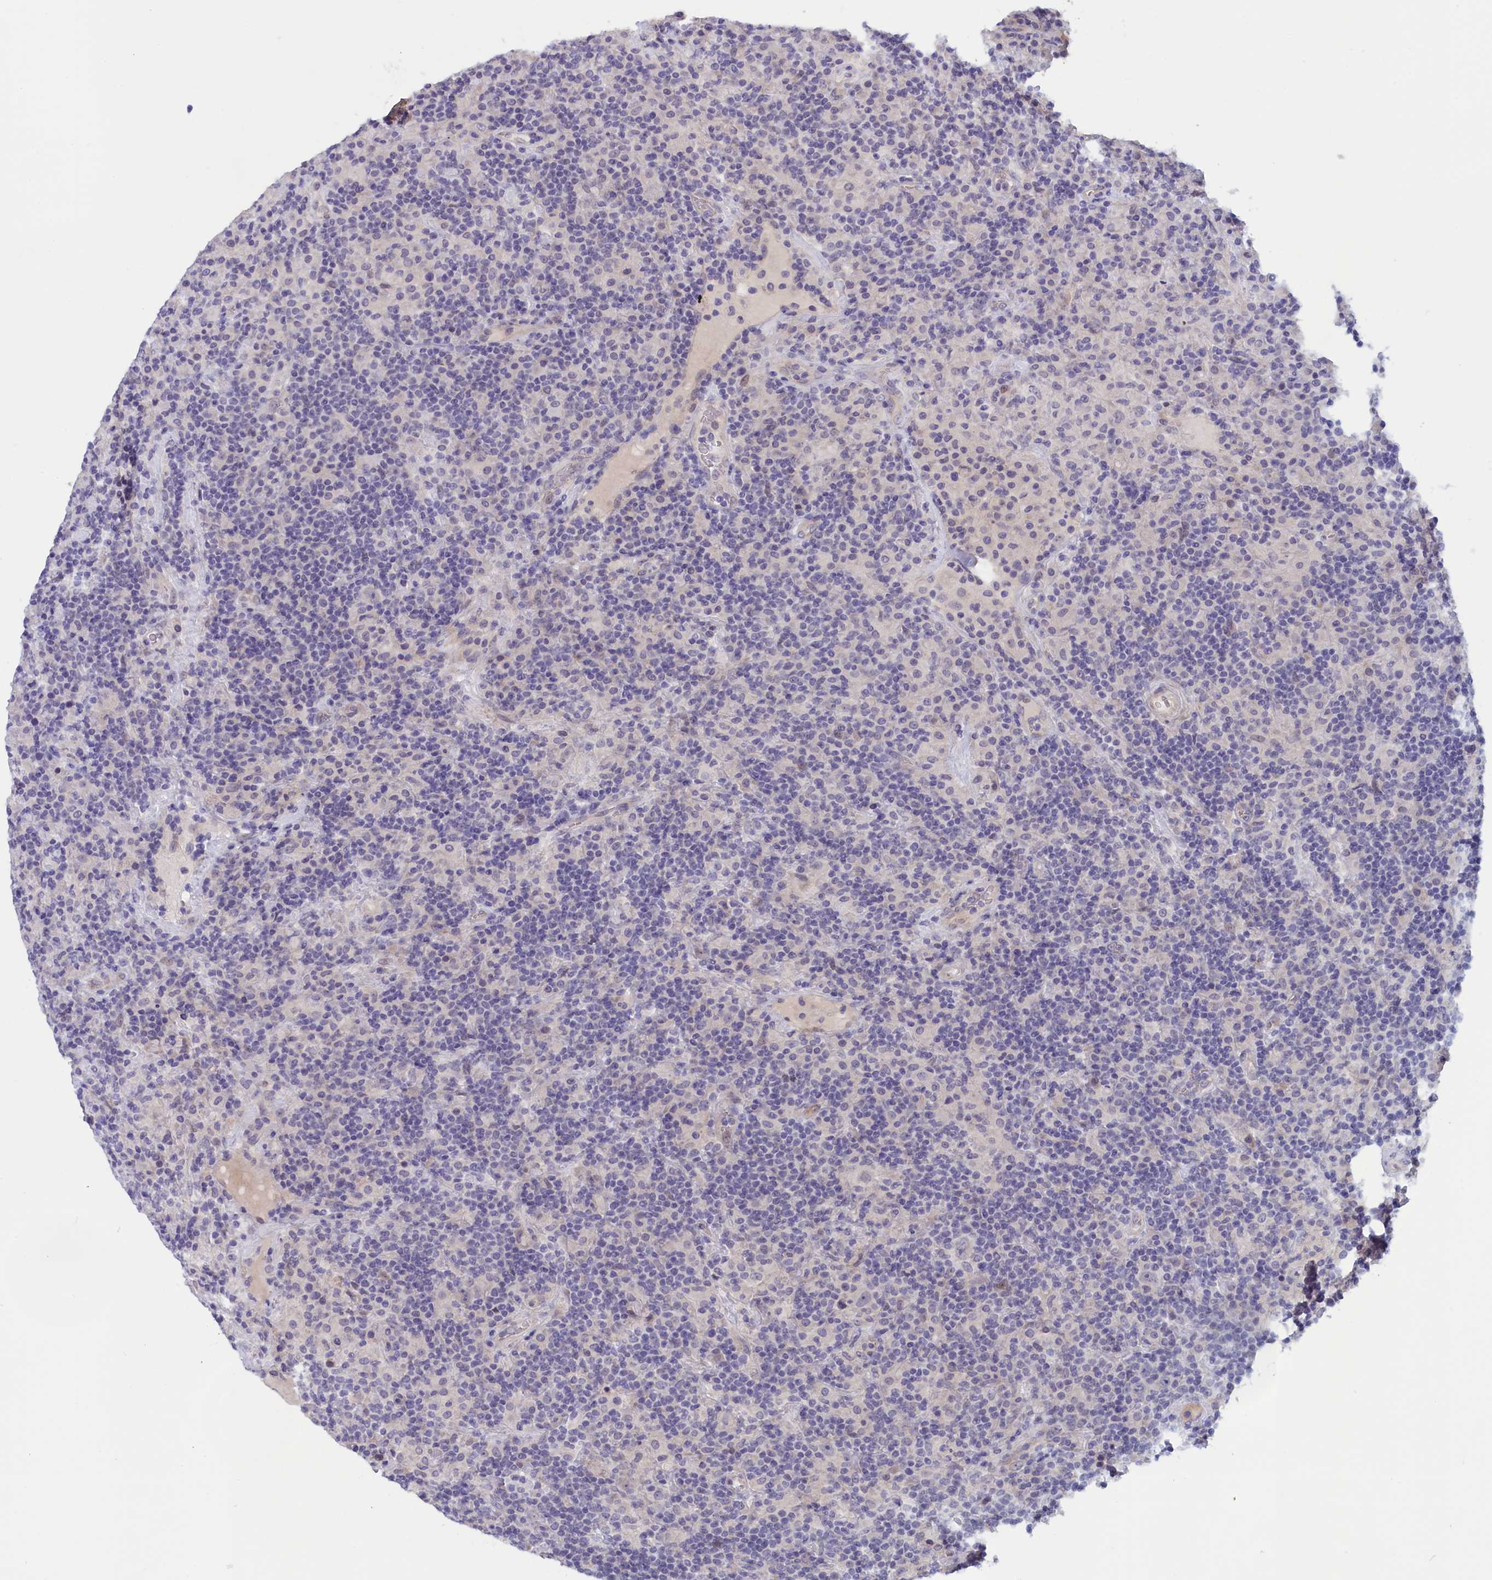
{"staining": {"intensity": "negative", "quantity": "none", "location": "none"}, "tissue": "lymphoma", "cell_type": "Tumor cells", "image_type": "cancer", "snomed": [{"axis": "morphology", "description": "Hodgkin's disease, NOS"}, {"axis": "topography", "description": "Lymph node"}], "caption": "Hodgkin's disease was stained to show a protein in brown. There is no significant staining in tumor cells.", "gene": "IGFALS", "patient": {"sex": "male", "age": 70}}